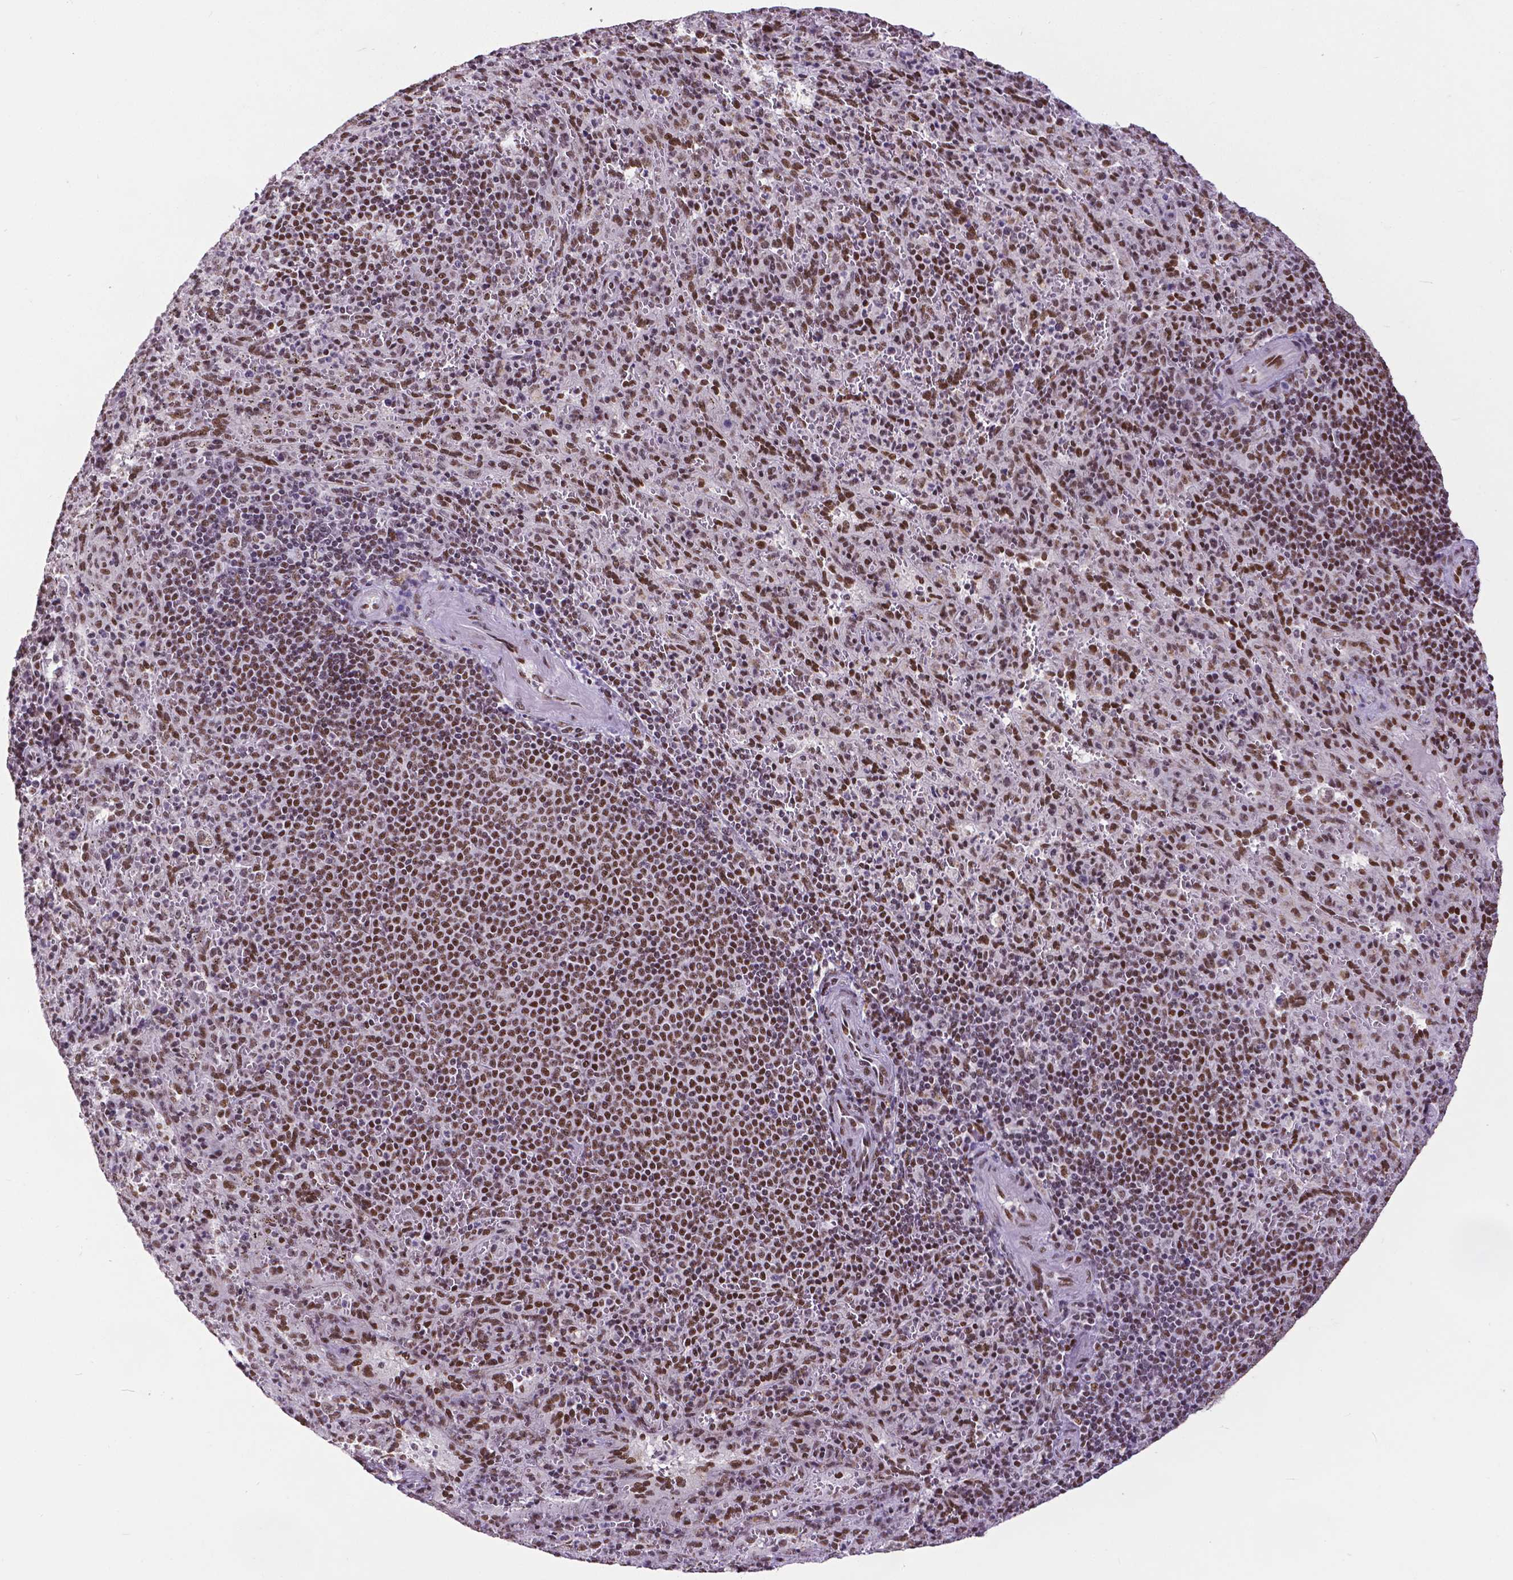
{"staining": {"intensity": "moderate", "quantity": "25%-75%", "location": "nuclear"}, "tissue": "spleen", "cell_type": "Cells in red pulp", "image_type": "normal", "snomed": [{"axis": "morphology", "description": "Normal tissue, NOS"}, {"axis": "topography", "description": "Spleen"}], "caption": "Brown immunohistochemical staining in benign human spleen shows moderate nuclear positivity in about 25%-75% of cells in red pulp. (DAB (3,3'-diaminobenzidine) IHC, brown staining for protein, blue staining for nuclei).", "gene": "ATRX", "patient": {"sex": "male", "age": 57}}